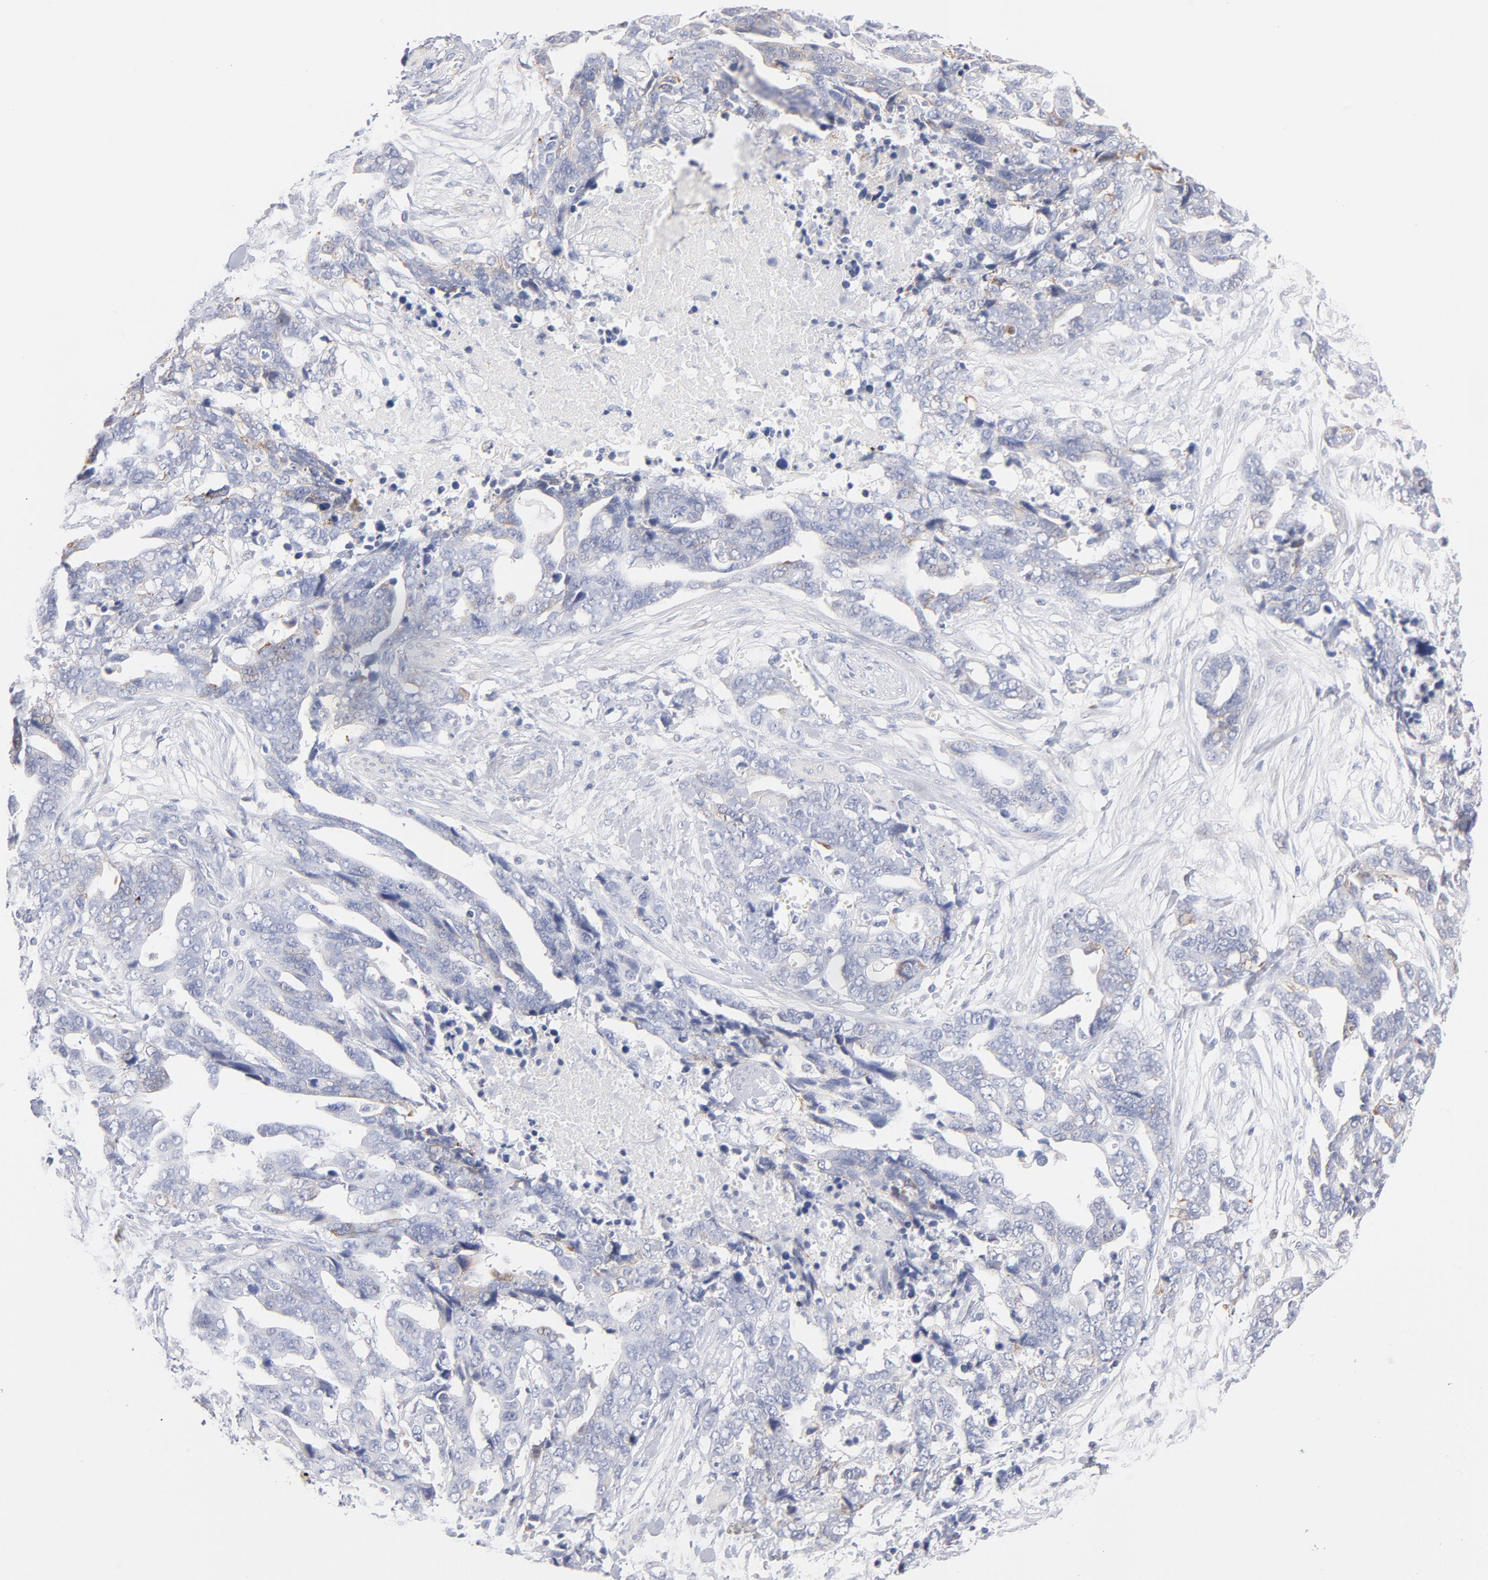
{"staining": {"intensity": "negative", "quantity": "none", "location": "none"}, "tissue": "ovarian cancer", "cell_type": "Tumor cells", "image_type": "cancer", "snomed": [{"axis": "morphology", "description": "Normal tissue, NOS"}, {"axis": "morphology", "description": "Cystadenocarcinoma, serous, NOS"}, {"axis": "topography", "description": "Fallopian tube"}, {"axis": "topography", "description": "Ovary"}], "caption": "An immunohistochemistry histopathology image of ovarian serous cystadenocarcinoma is shown. There is no staining in tumor cells of ovarian serous cystadenocarcinoma.", "gene": "MID1", "patient": {"sex": "female", "age": 56}}